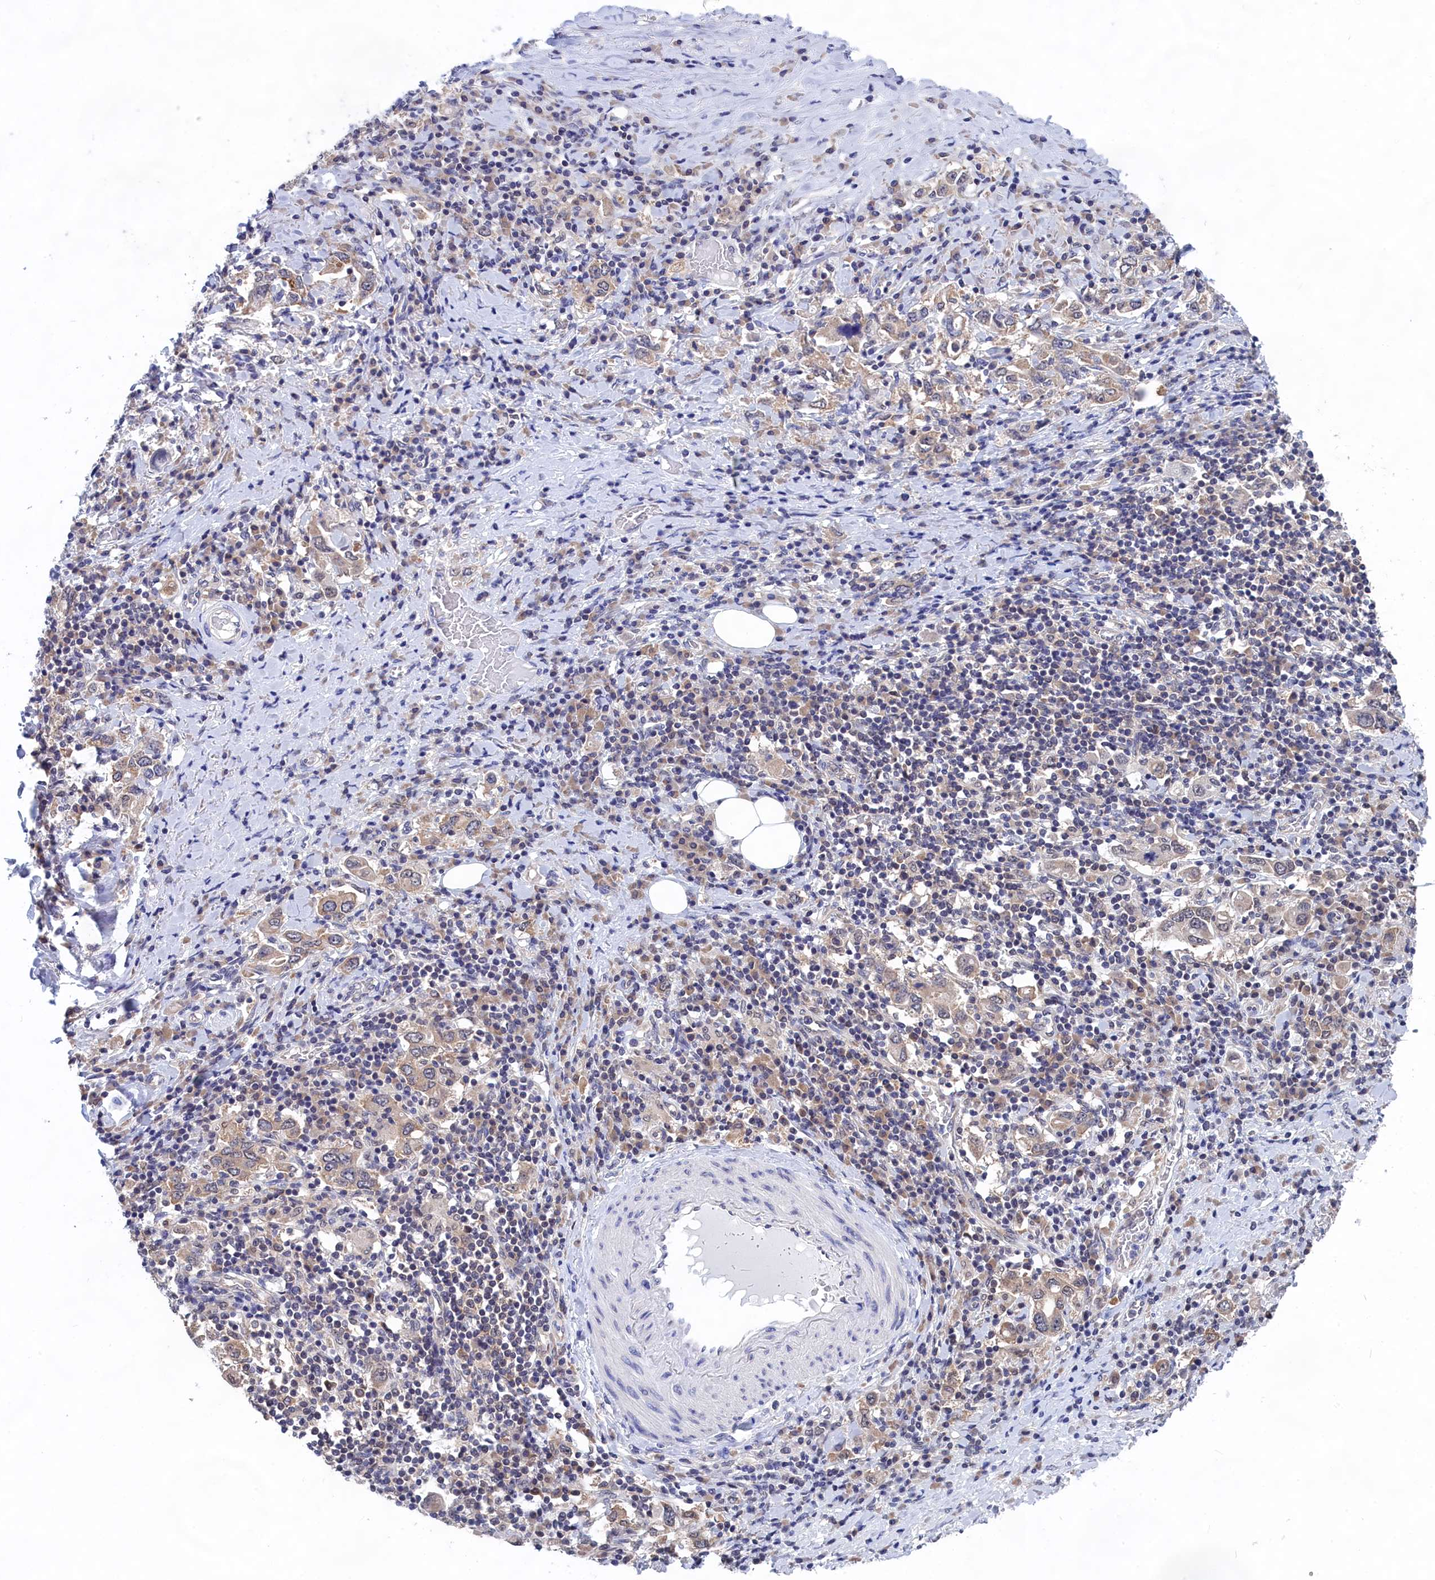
{"staining": {"intensity": "weak", "quantity": "25%-75%", "location": "cytoplasmic/membranous"}, "tissue": "stomach cancer", "cell_type": "Tumor cells", "image_type": "cancer", "snomed": [{"axis": "morphology", "description": "Adenocarcinoma, NOS"}, {"axis": "topography", "description": "Stomach, upper"}, {"axis": "topography", "description": "Stomach"}], "caption": "Adenocarcinoma (stomach) tissue shows weak cytoplasmic/membranous positivity in approximately 25%-75% of tumor cells (DAB IHC with brightfield microscopy, high magnification).", "gene": "PGP", "patient": {"sex": "male", "age": 62}}